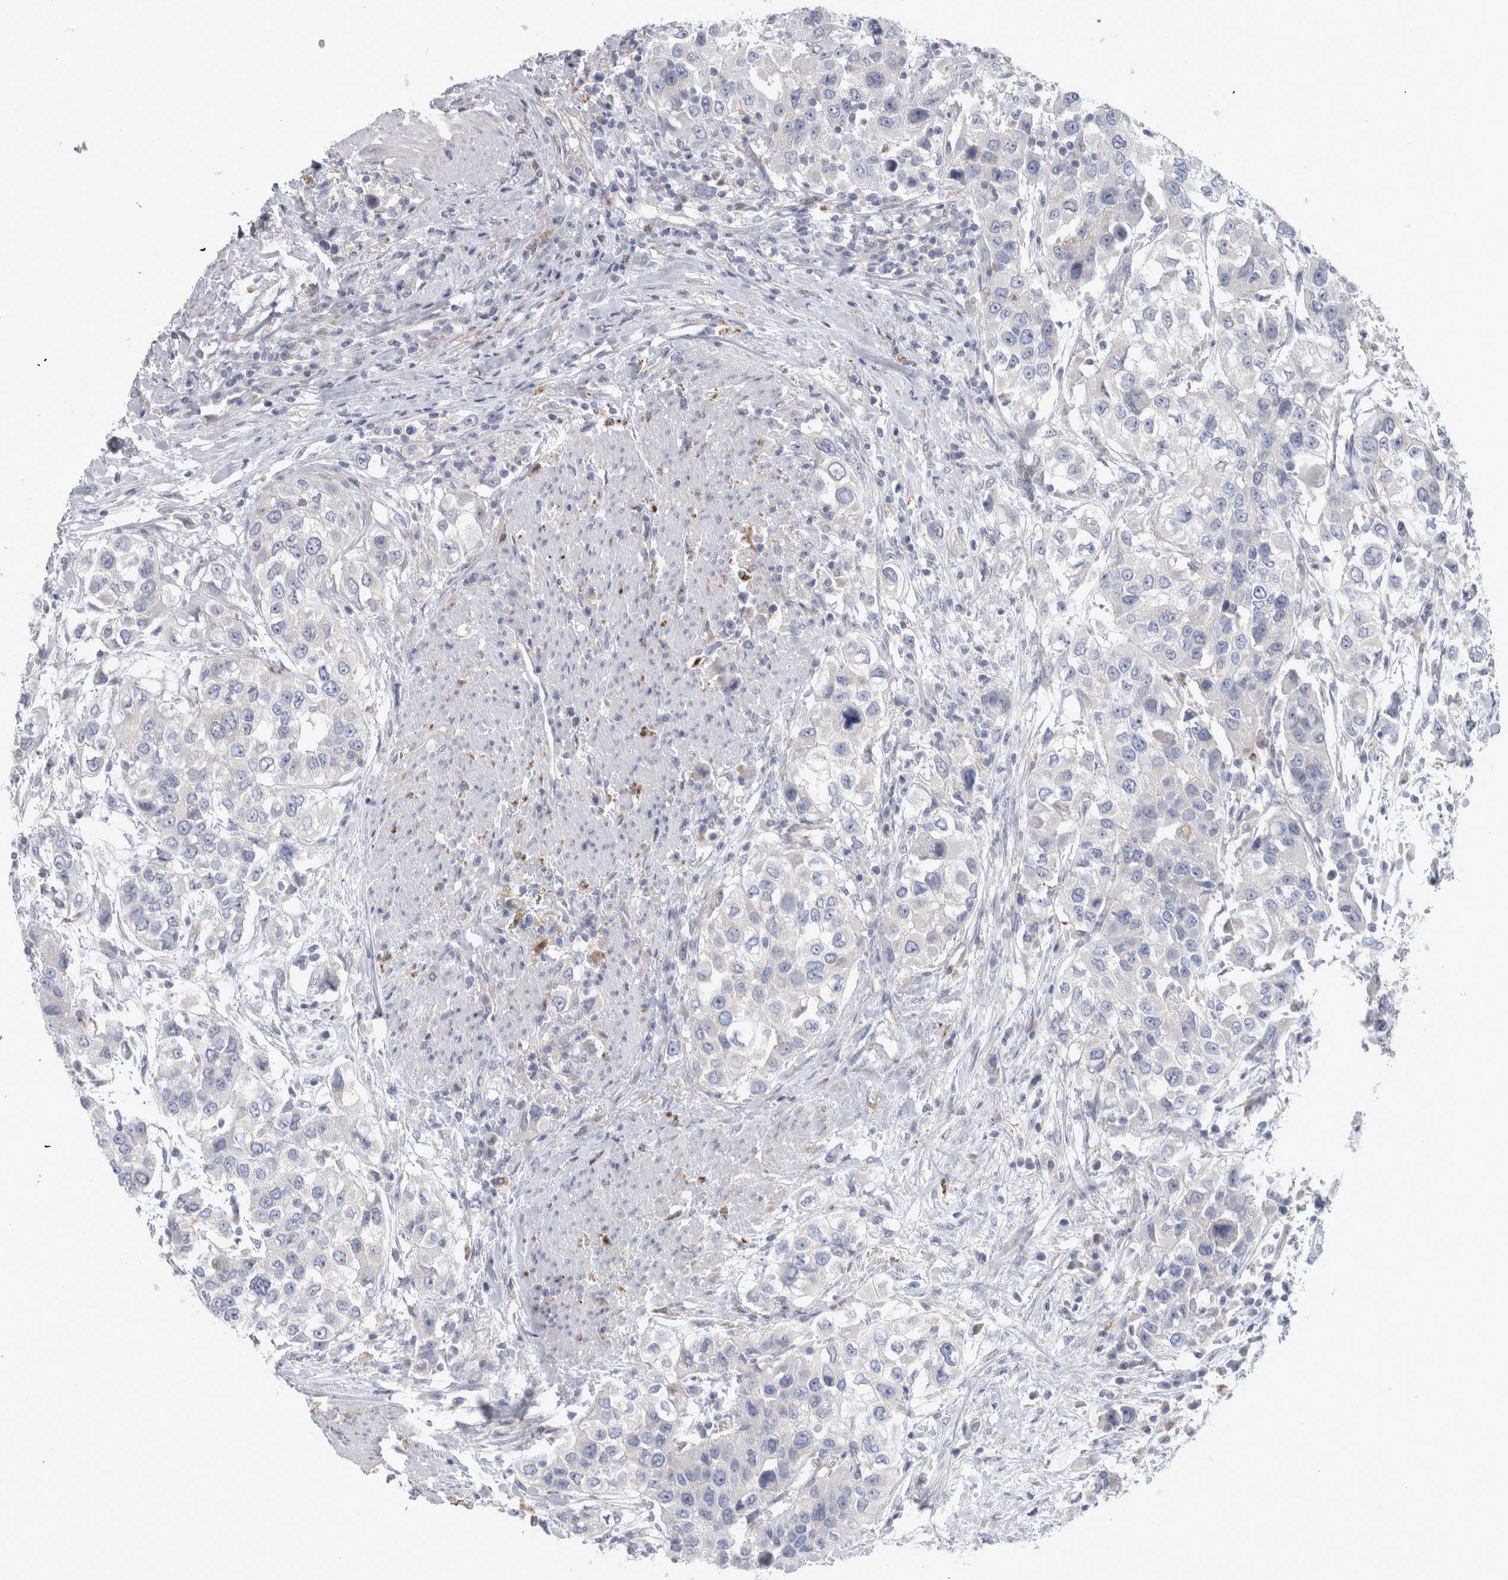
{"staining": {"intensity": "negative", "quantity": "none", "location": "none"}, "tissue": "urothelial cancer", "cell_type": "Tumor cells", "image_type": "cancer", "snomed": [{"axis": "morphology", "description": "Urothelial carcinoma, High grade"}, {"axis": "topography", "description": "Urinary bladder"}], "caption": "The histopathology image shows no significant staining in tumor cells of urothelial cancer.", "gene": "GATM", "patient": {"sex": "female", "age": 80}}